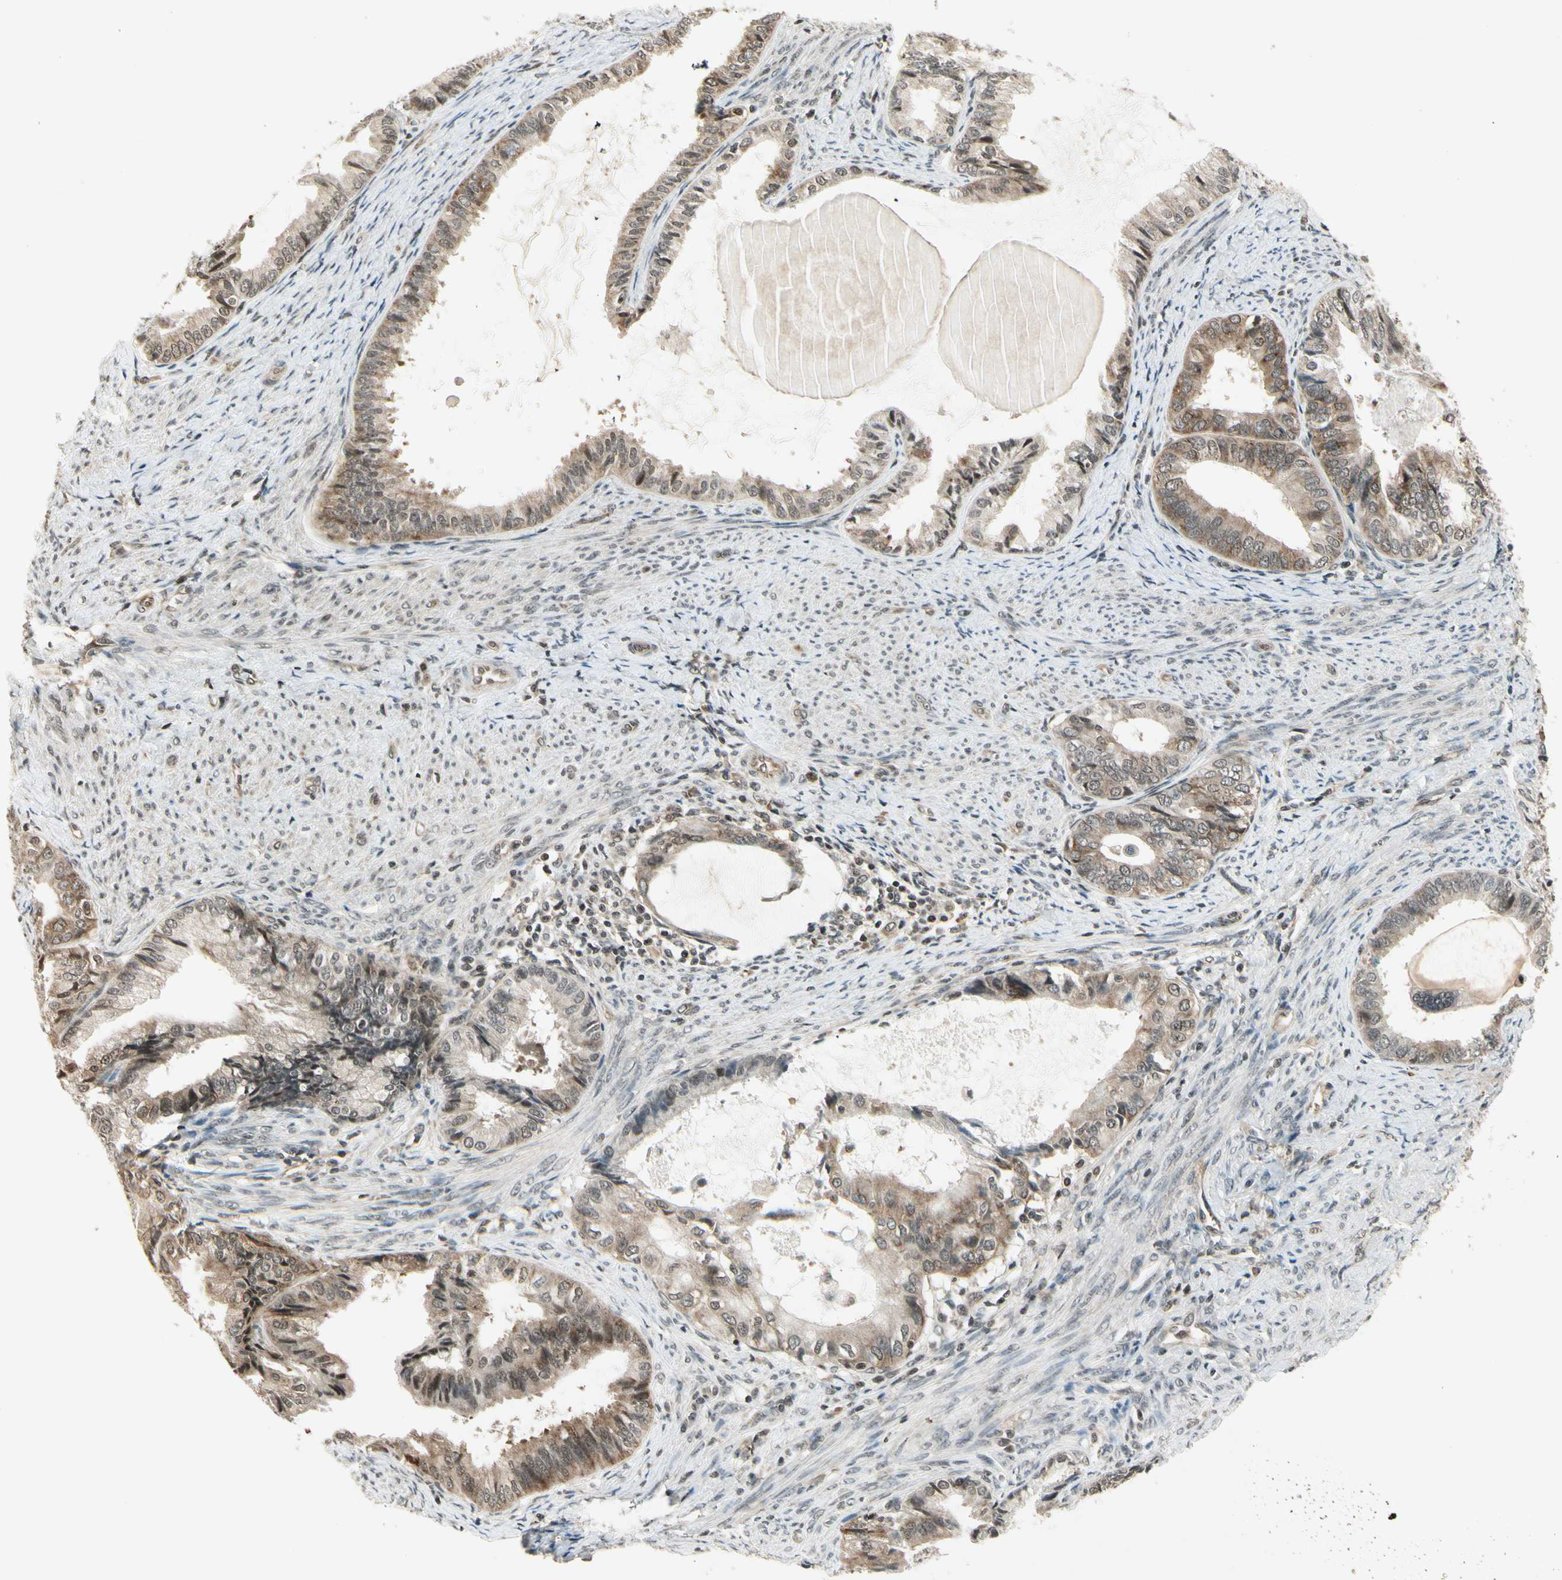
{"staining": {"intensity": "moderate", "quantity": "25%-75%", "location": "cytoplasmic/membranous"}, "tissue": "endometrial cancer", "cell_type": "Tumor cells", "image_type": "cancer", "snomed": [{"axis": "morphology", "description": "Adenocarcinoma, NOS"}, {"axis": "topography", "description": "Endometrium"}], "caption": "Brown immunohistochemical staining in endometrial adenocarcinoma exhibits moderate cytoplasmic/membranous expression in about 25%-75% of tumor cells.", "gene": "SMN2", "patient": {"sex": "female", "age": 86}}